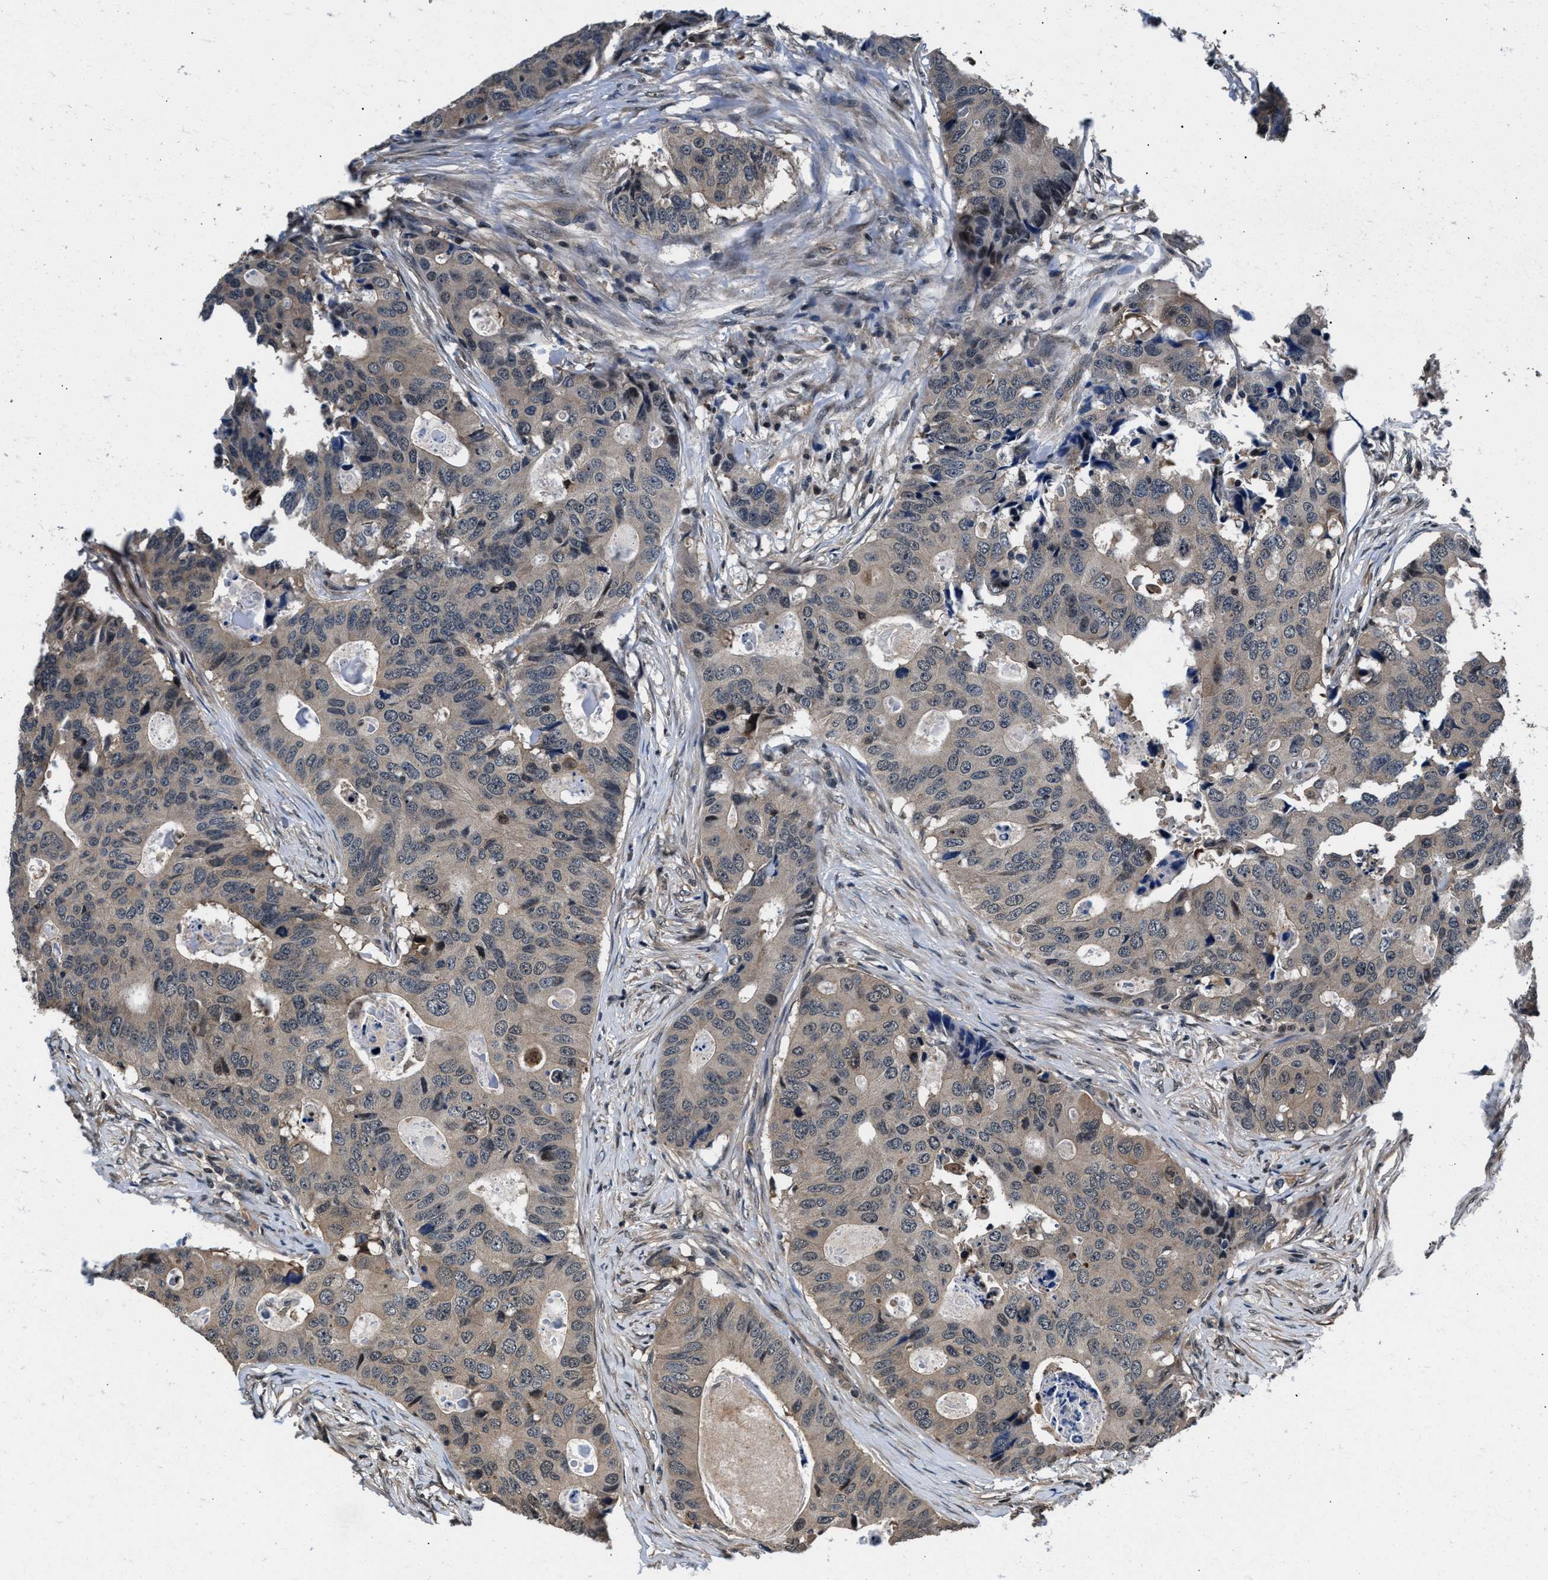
{"staining": {"intensity": "negative", "quantity": "none", "location": "none"}, "tissue": "colorectal cancer", "cell_type": "Tumor cells", "image_type": "cancer", "snomed": [{"axis": "morphology", "description": "Adenocarcinoma, NOS"}, {"axis": "topography", "description": "Colon"}], "caption": "Photomicrograph shows no significant protein expression in tumor cells of colorectal adenocarcinoma.", "gene": "RBM33", "patient": {"sex": "male", "age": 71}}